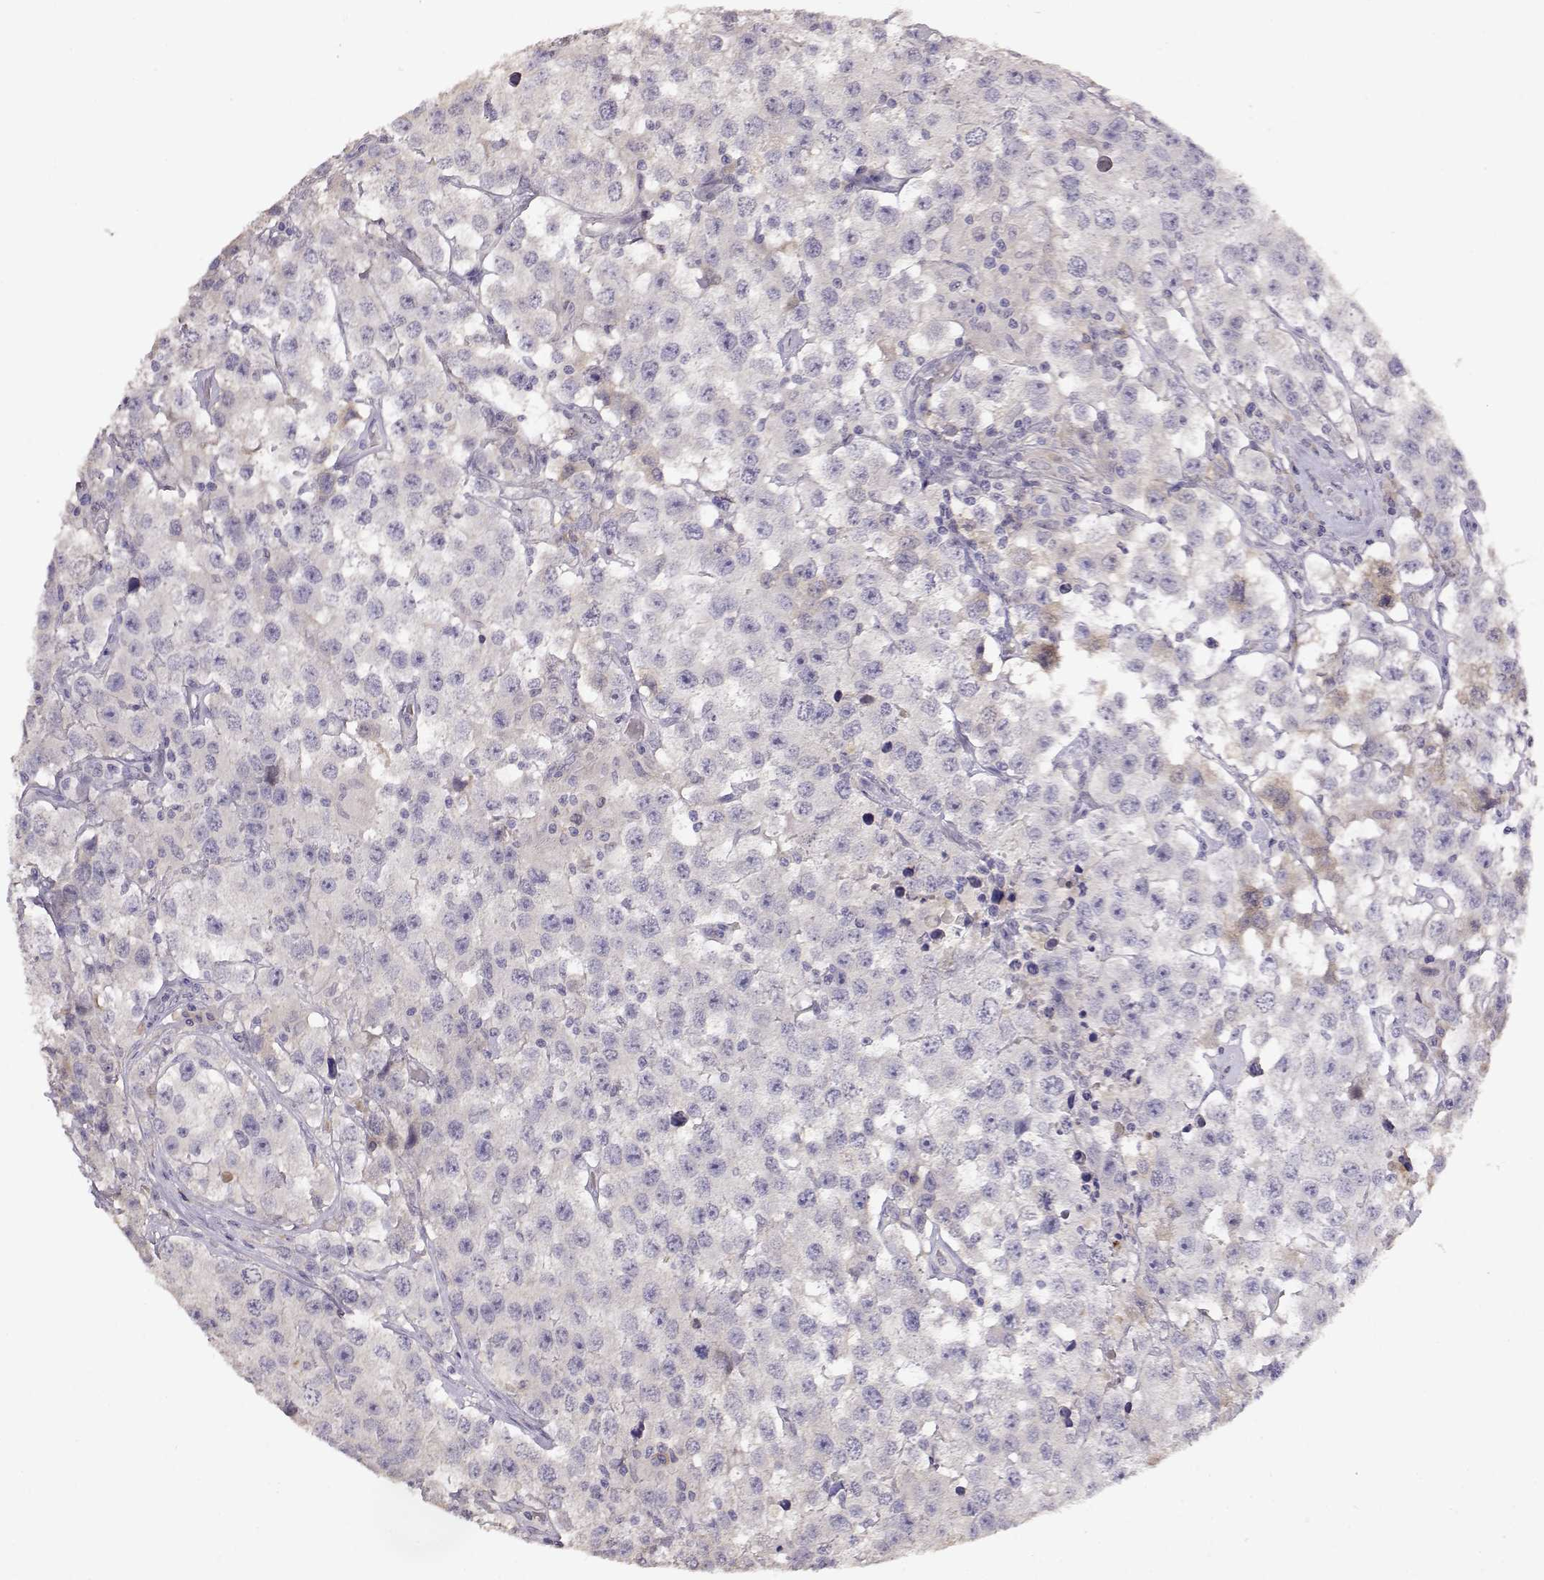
{"staining": {"intensity": "negative", "quantity": "none", "location": "none"}, "tissue": "testis cancer", "cell_type": "Tumor cells", "image_type": "cancer", "snomed": [{"axis": "morphology", "description": "Seminoma, NOS"}, {"axis": "topography", "description": "Testis"}], "caption": "IHC image of neoplastic tissue: human testis cancer stained with DAB (3,3'-diaminobenzidine) exhibits no significant protein staining in tumor cells.", "gene": "TACR1", "patient": {"sex": "male", "age": 52}}